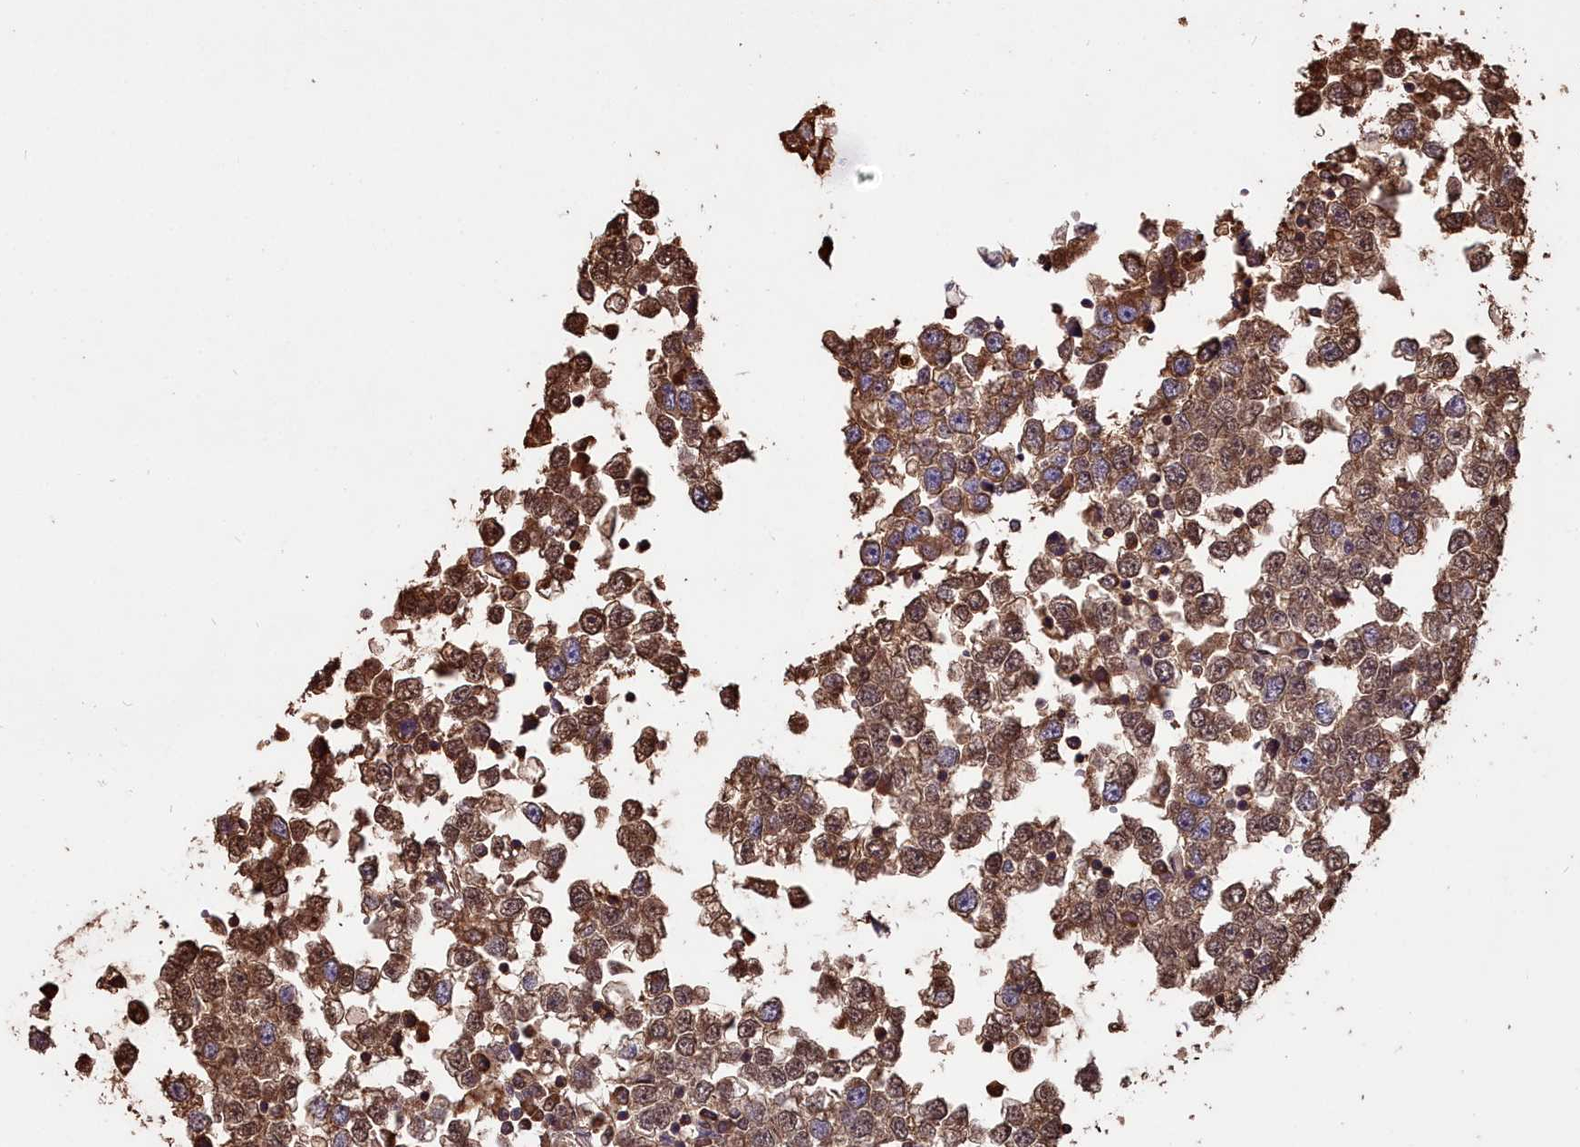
{"staining": {"intensity": "moderate", "quantity": ">75%", "location": "cytoplasmic/membranous,nuclear"}, "tissue": "testis cancer", "cell_type": "Tumor cells", "image_type": "cancer", "snomed": [{"axis": "morphology", "description": "Seminoma, NOS"}, {"axis": "topography", "description": "Testis"}], "caption": "The histopathology image displays staining of testis cancer, revealing moderate cytoplasmic/membranous and nuclear protein expression (brown color) within tumor cells.", "gene": "GAPDH", "patient": {"sex": "male", "age": 65}}